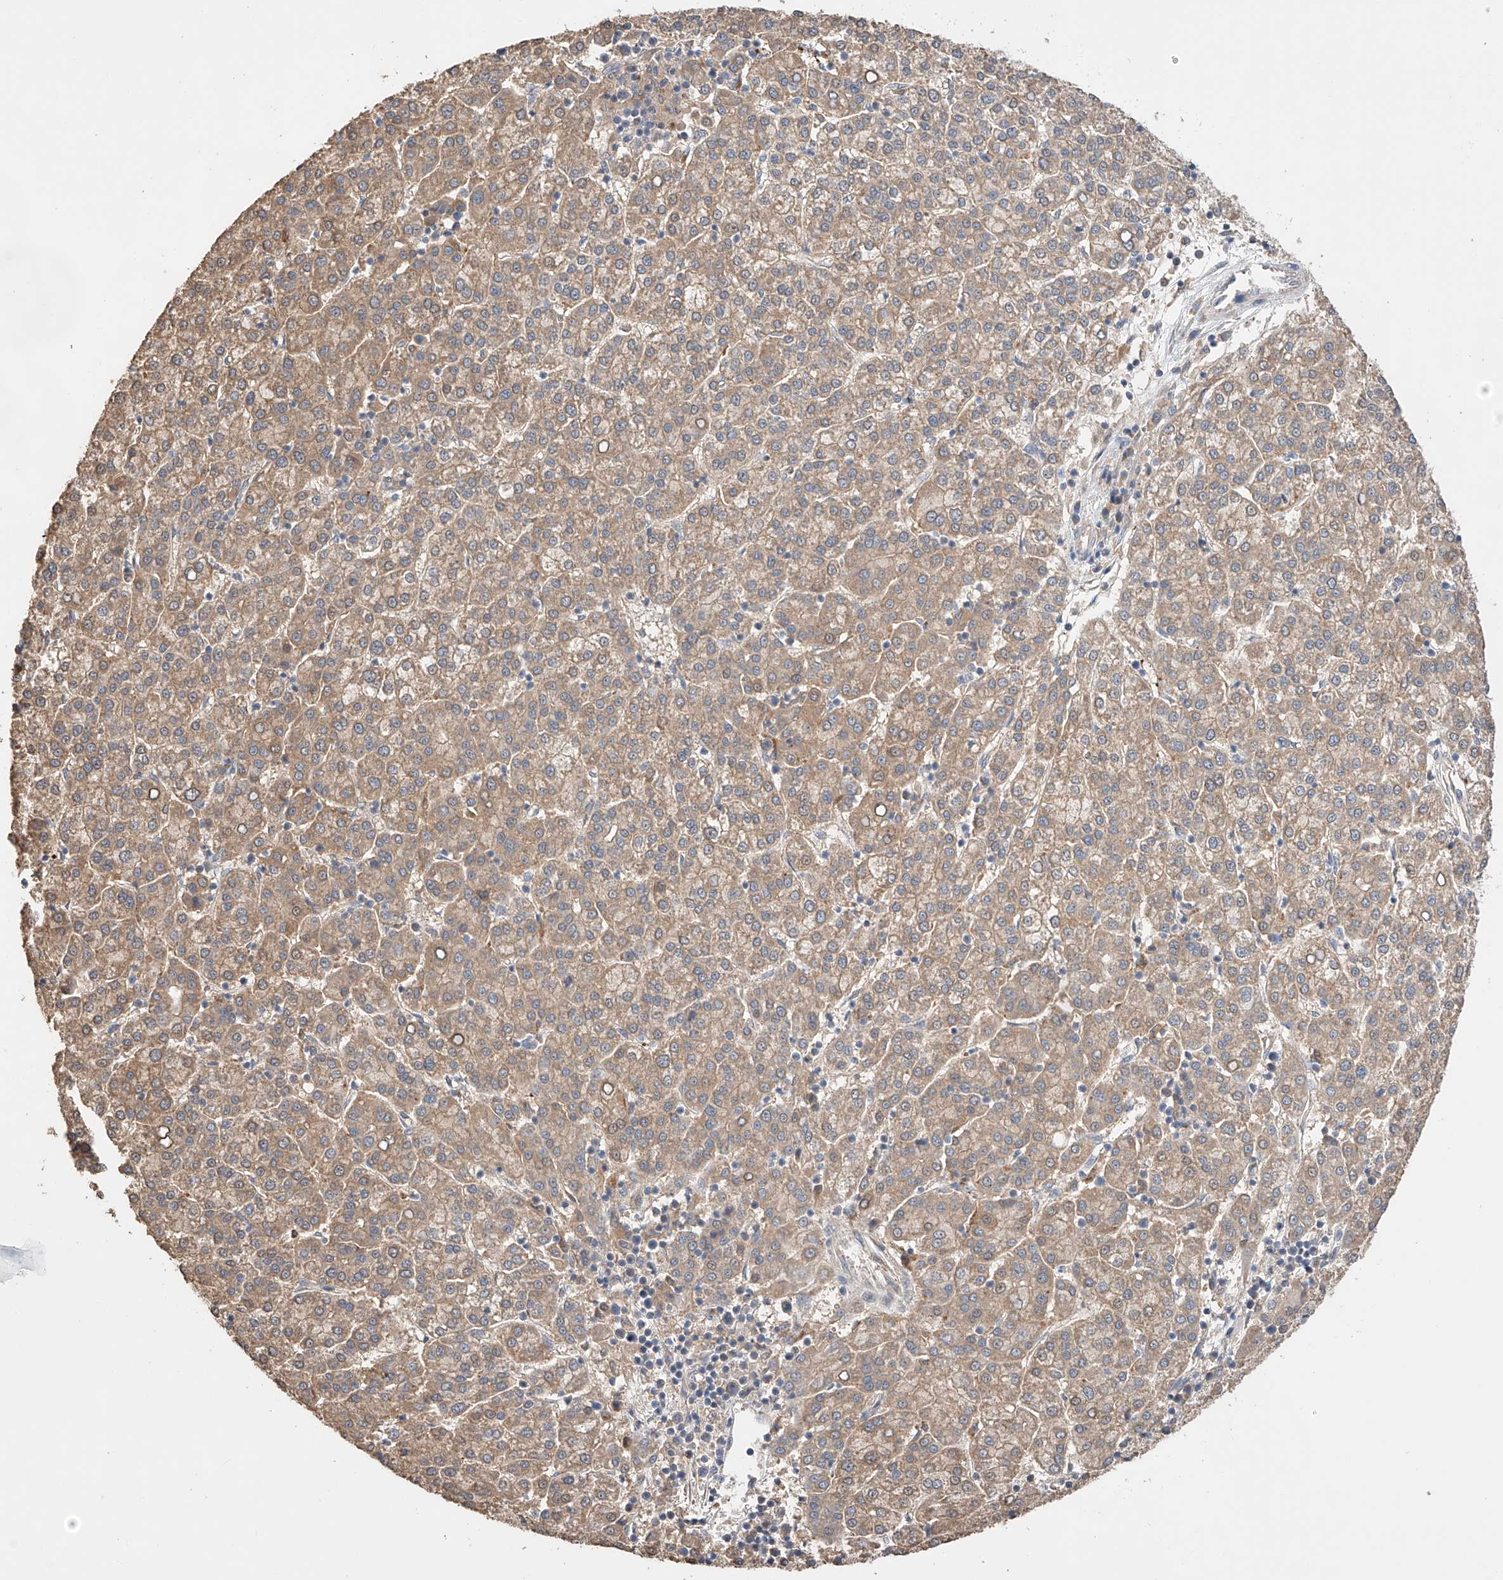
{"staining": {"intensity": "moderate", "quantity": ">75%", "location": "cytoplasmic/membranous"}, "tissue": "liver cancer", "cell_type": "Tumor cells", "image_type": "cancer", "snomed": [{"axis": "morphology", "description": "Carcinoma, Hepatocellular, NOS"}, {"axis": "topography", "description": "Liver"}], "caption": "High-magnification brightfield microscopy of liver cancer stained with DAB (3,3'-diaminobenzidine) (brown) and counterstained with hematoxylin (blue). tumor cells exhibit moderate cytoplasmic/membranous positivity is present in about>75% of cells.", "gene": "ZFHX2", "patient": {"sex": "female", "age": 58}}